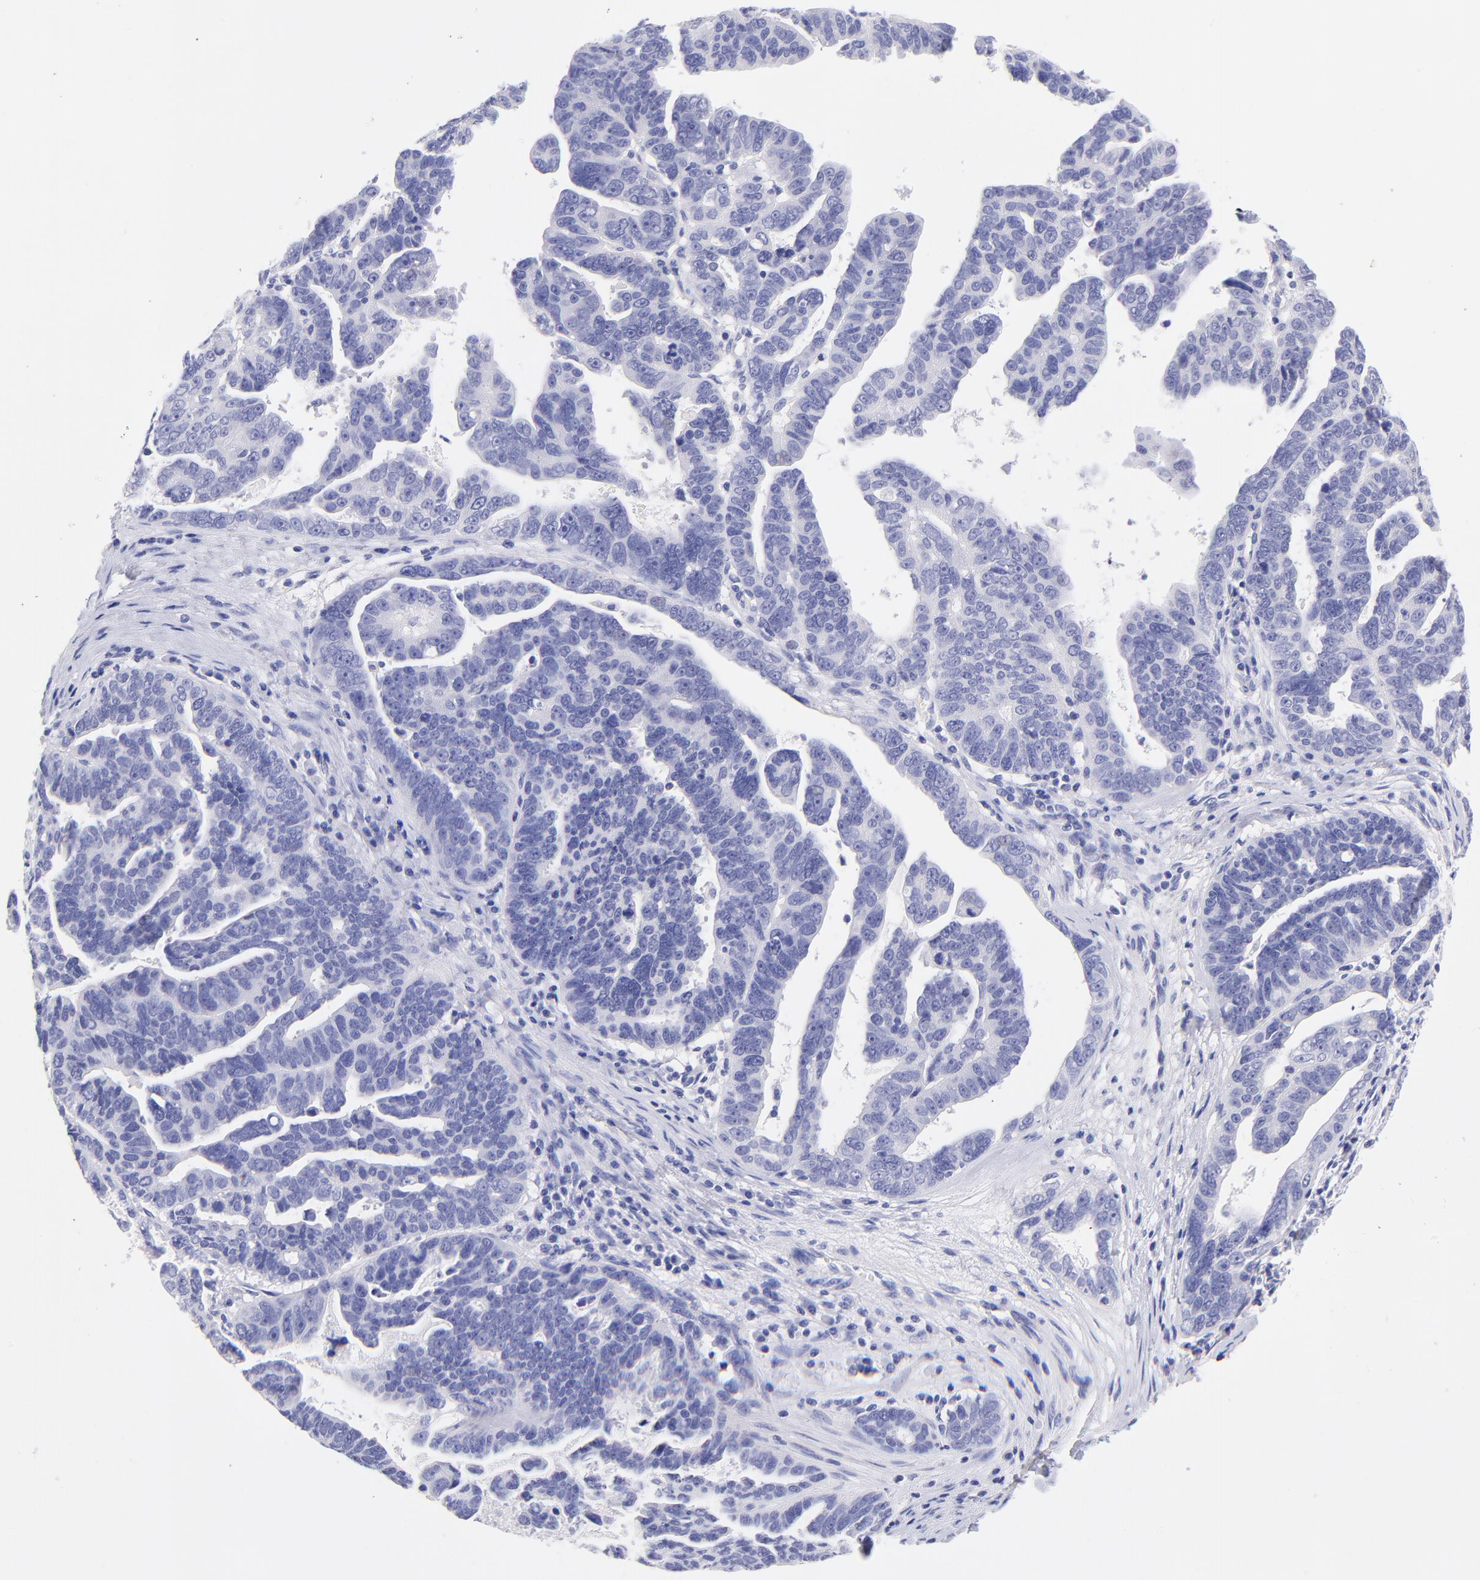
{"staining": {"intensity": "negative", "quantity": "none", "location": "none"}, "tissue": "ovarian cancer", "cell_type": "Tumor cells", "image_type": "cancer", "snomed": [{"axis": "morphology", "description": "Carcinoma, endometroid"}, {"axis": "morphology", "description": "Cystadenocarcinoma, serous, NOS"}, {"axis": "topography", "description": "Ovary"}], "caption": "Tumor cells are negative for brown protein staining in ovarian serous cystadenocarcinoma.", "gene": "RAB3B", "patient": {"sex": "female", "age": 45}}